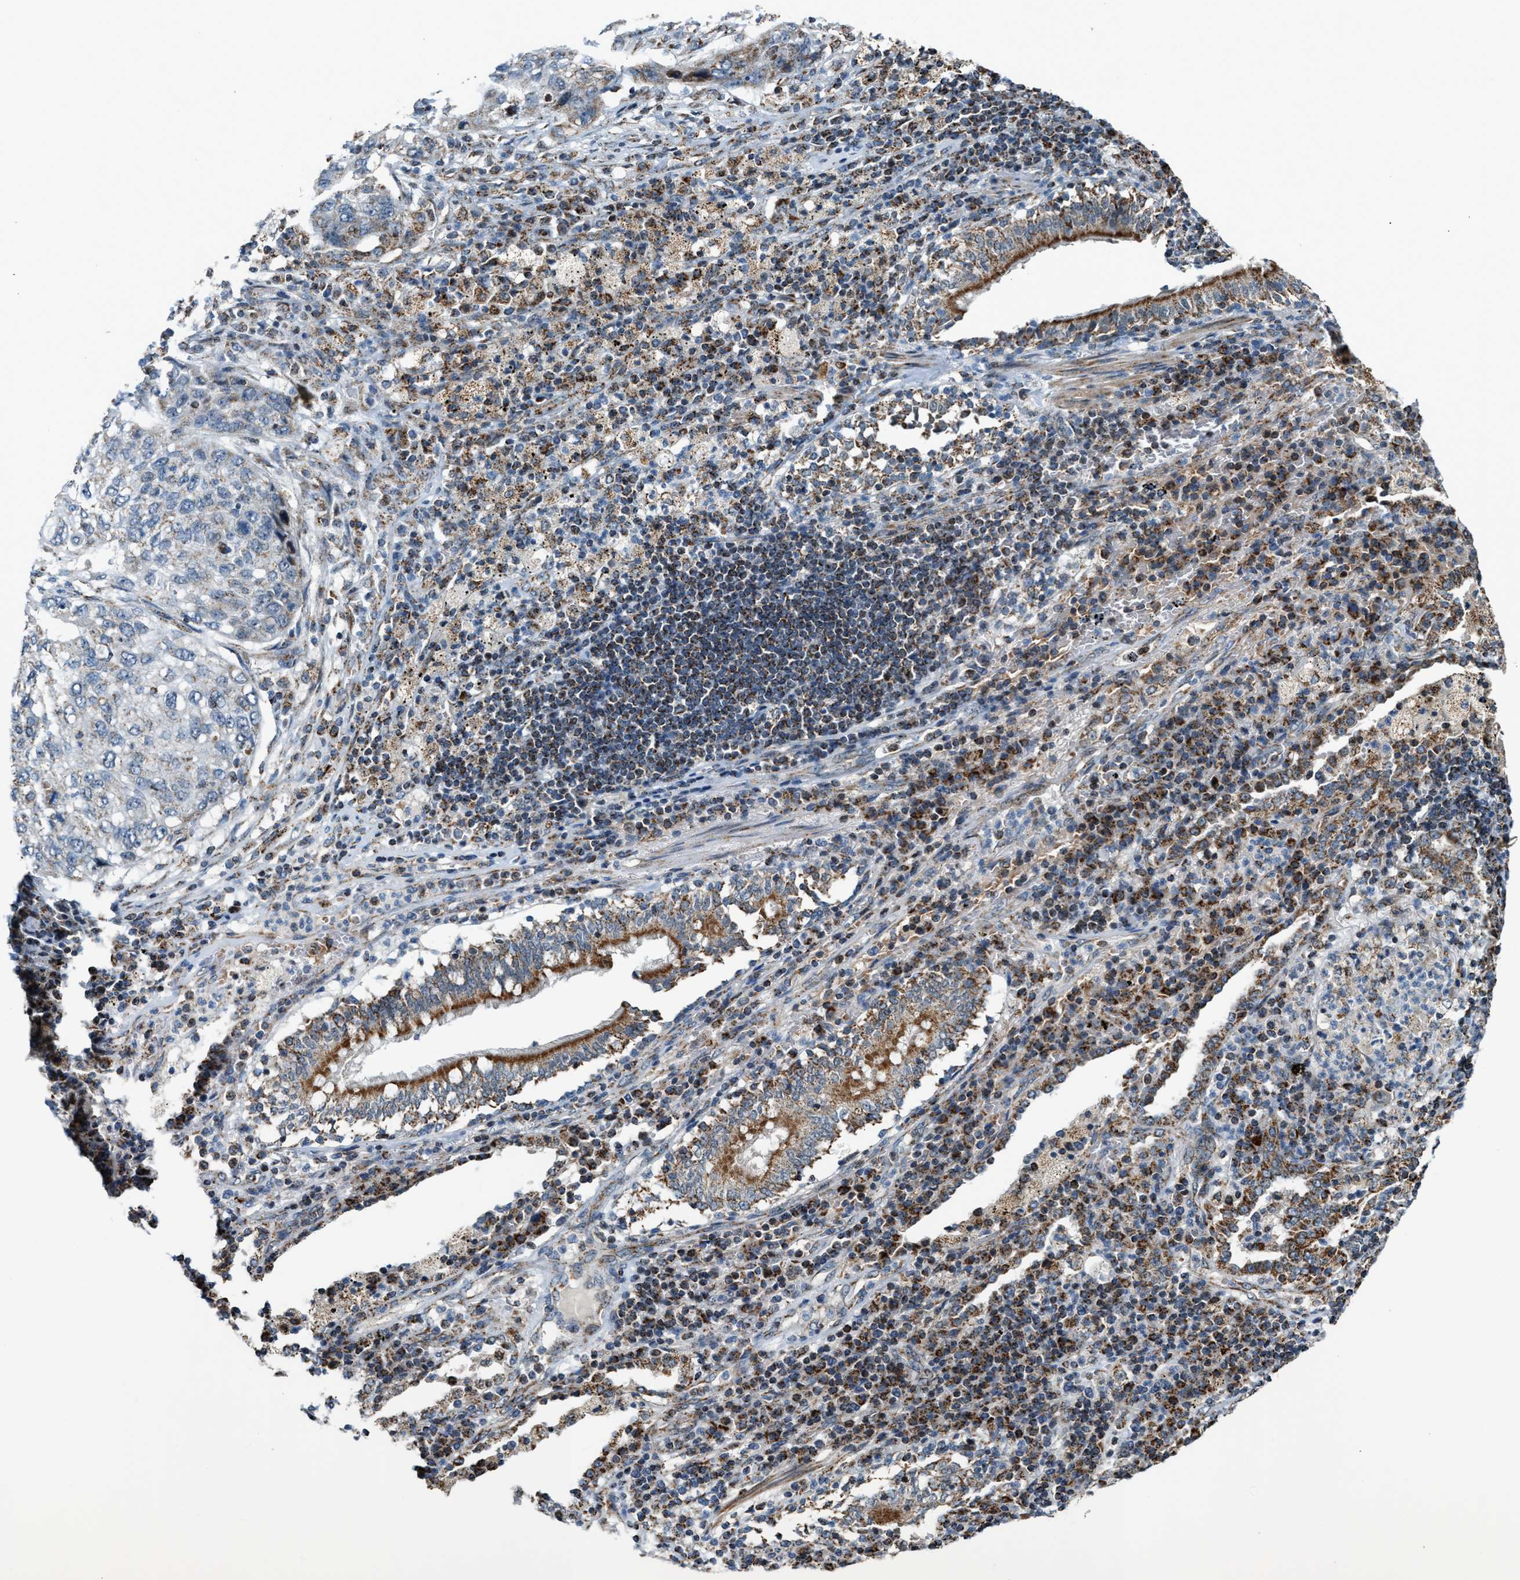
{"staining": {"intensity": "weak", "quantity": ">75%", "location": "cytoplasmic/membranous"}, "tissue": "lung cancer", "cell_type": "Tumor cells", "image_type": "cancer", "snomed": [{"axis": "morphology", "description": "Squamous cell carcinoma, NOS"}, {"axis": "topography", "description": "Lung"}], "caption": "Immunohistochemical staining of human lung cancer exhibits weak cytoplasmic/membranous protein staining in approximately >75% of tumor cells.", "gene": "CHN2", "patient": {"sex": "female", "age": 63}}